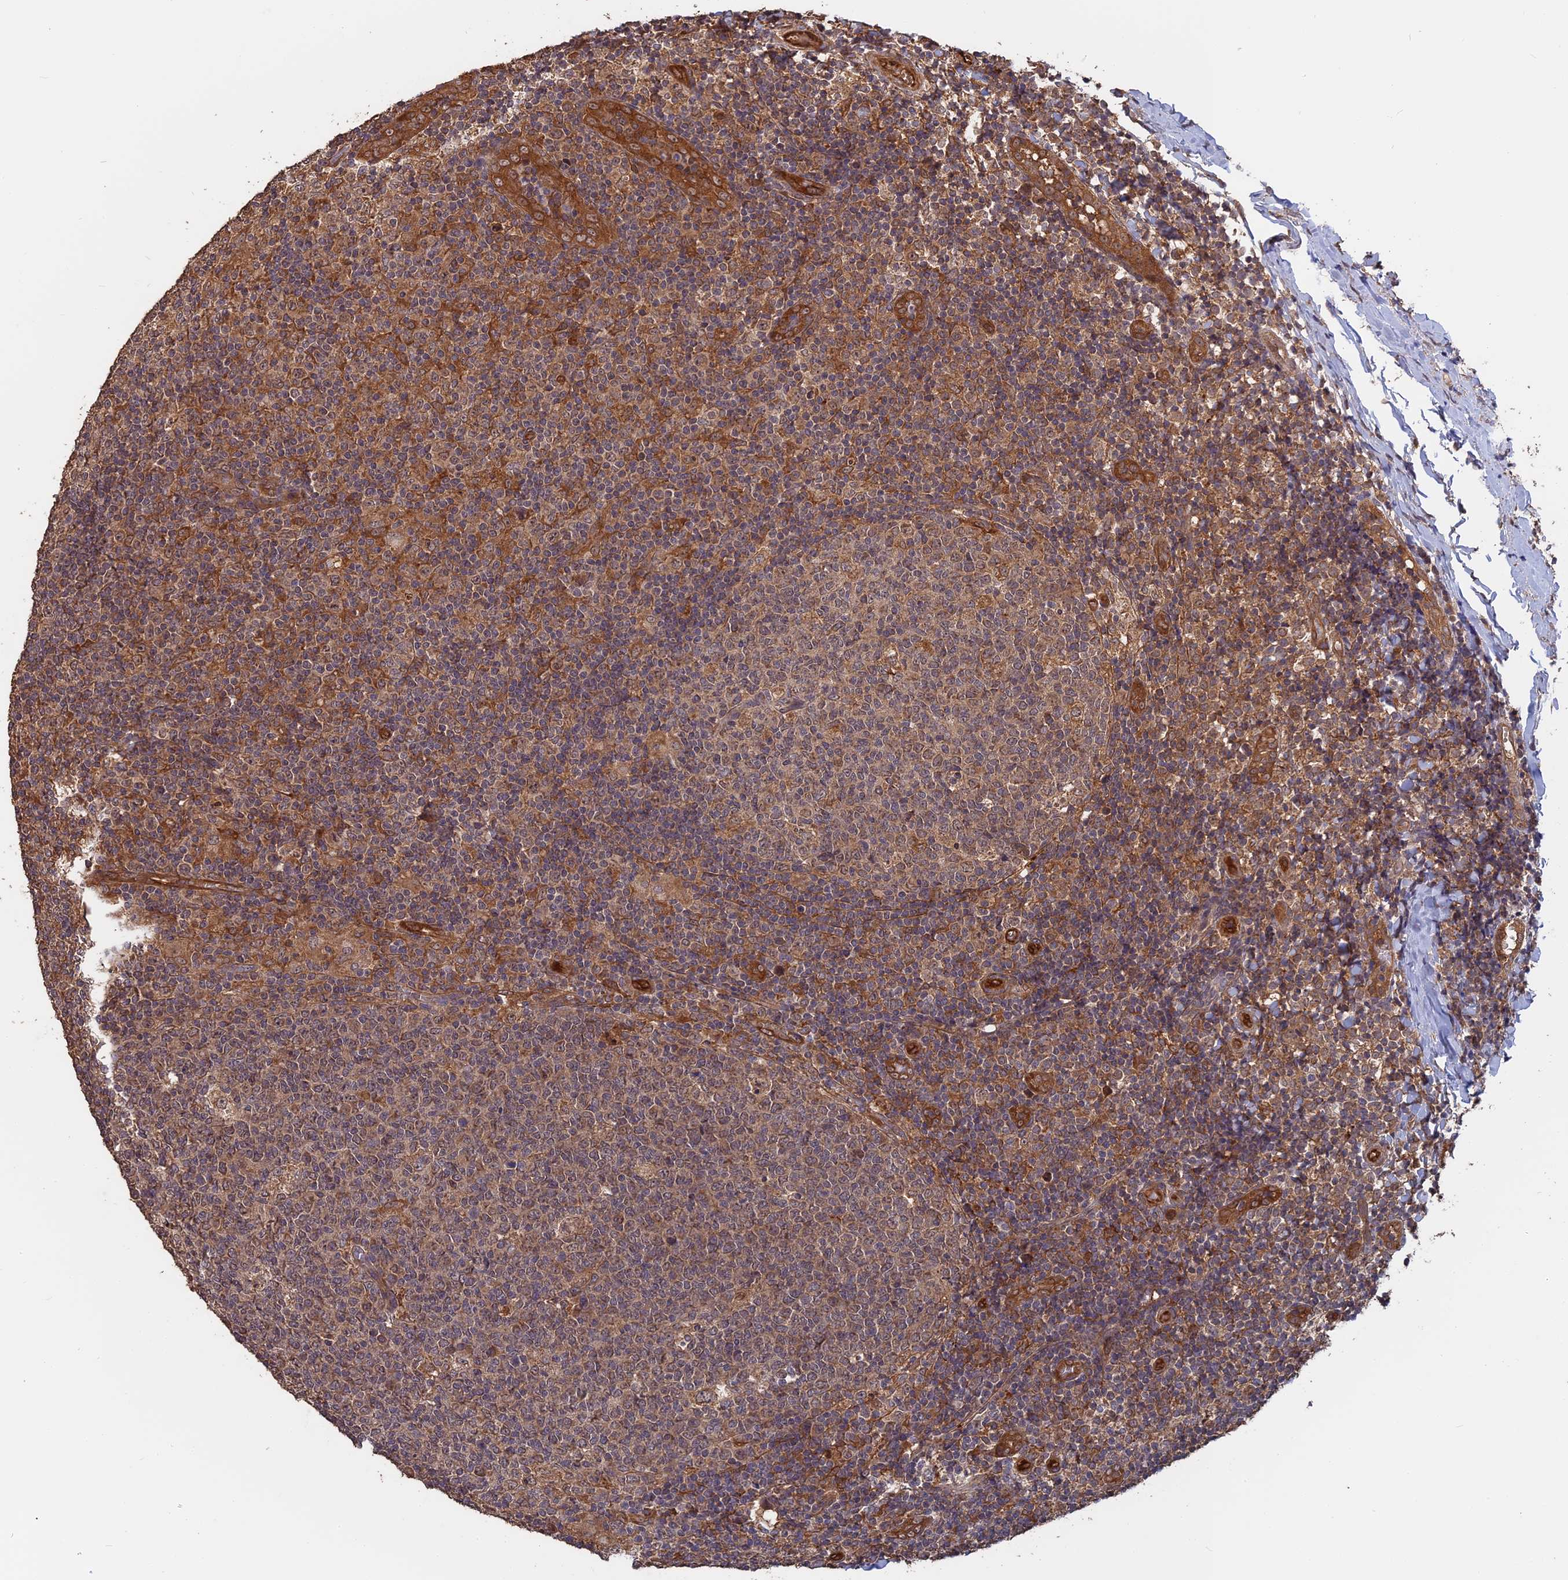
{"staining": {"intensity": "moderate", "quantity": "<25%", "location": "cytoplasmic/membranous"}, "tissue": "tonsil", "cell_type": "Germinal center cells", "image_type": "normal", "snomed": [{"axis": "morphology", "description": "Normal tissue, NOS"}, {"axis": "topography", "description": "Tonsil"}], "caption": "DAB (3,3'-diaminobenzidine) immunohistochemical staining of unremarkable human tonsil displays moderate cytoplasmic/membranous protein staining in approximately <25% of germinal center cells.", "gene": "SAC3D1", "patient": {"sex": "female", "age": 19}}